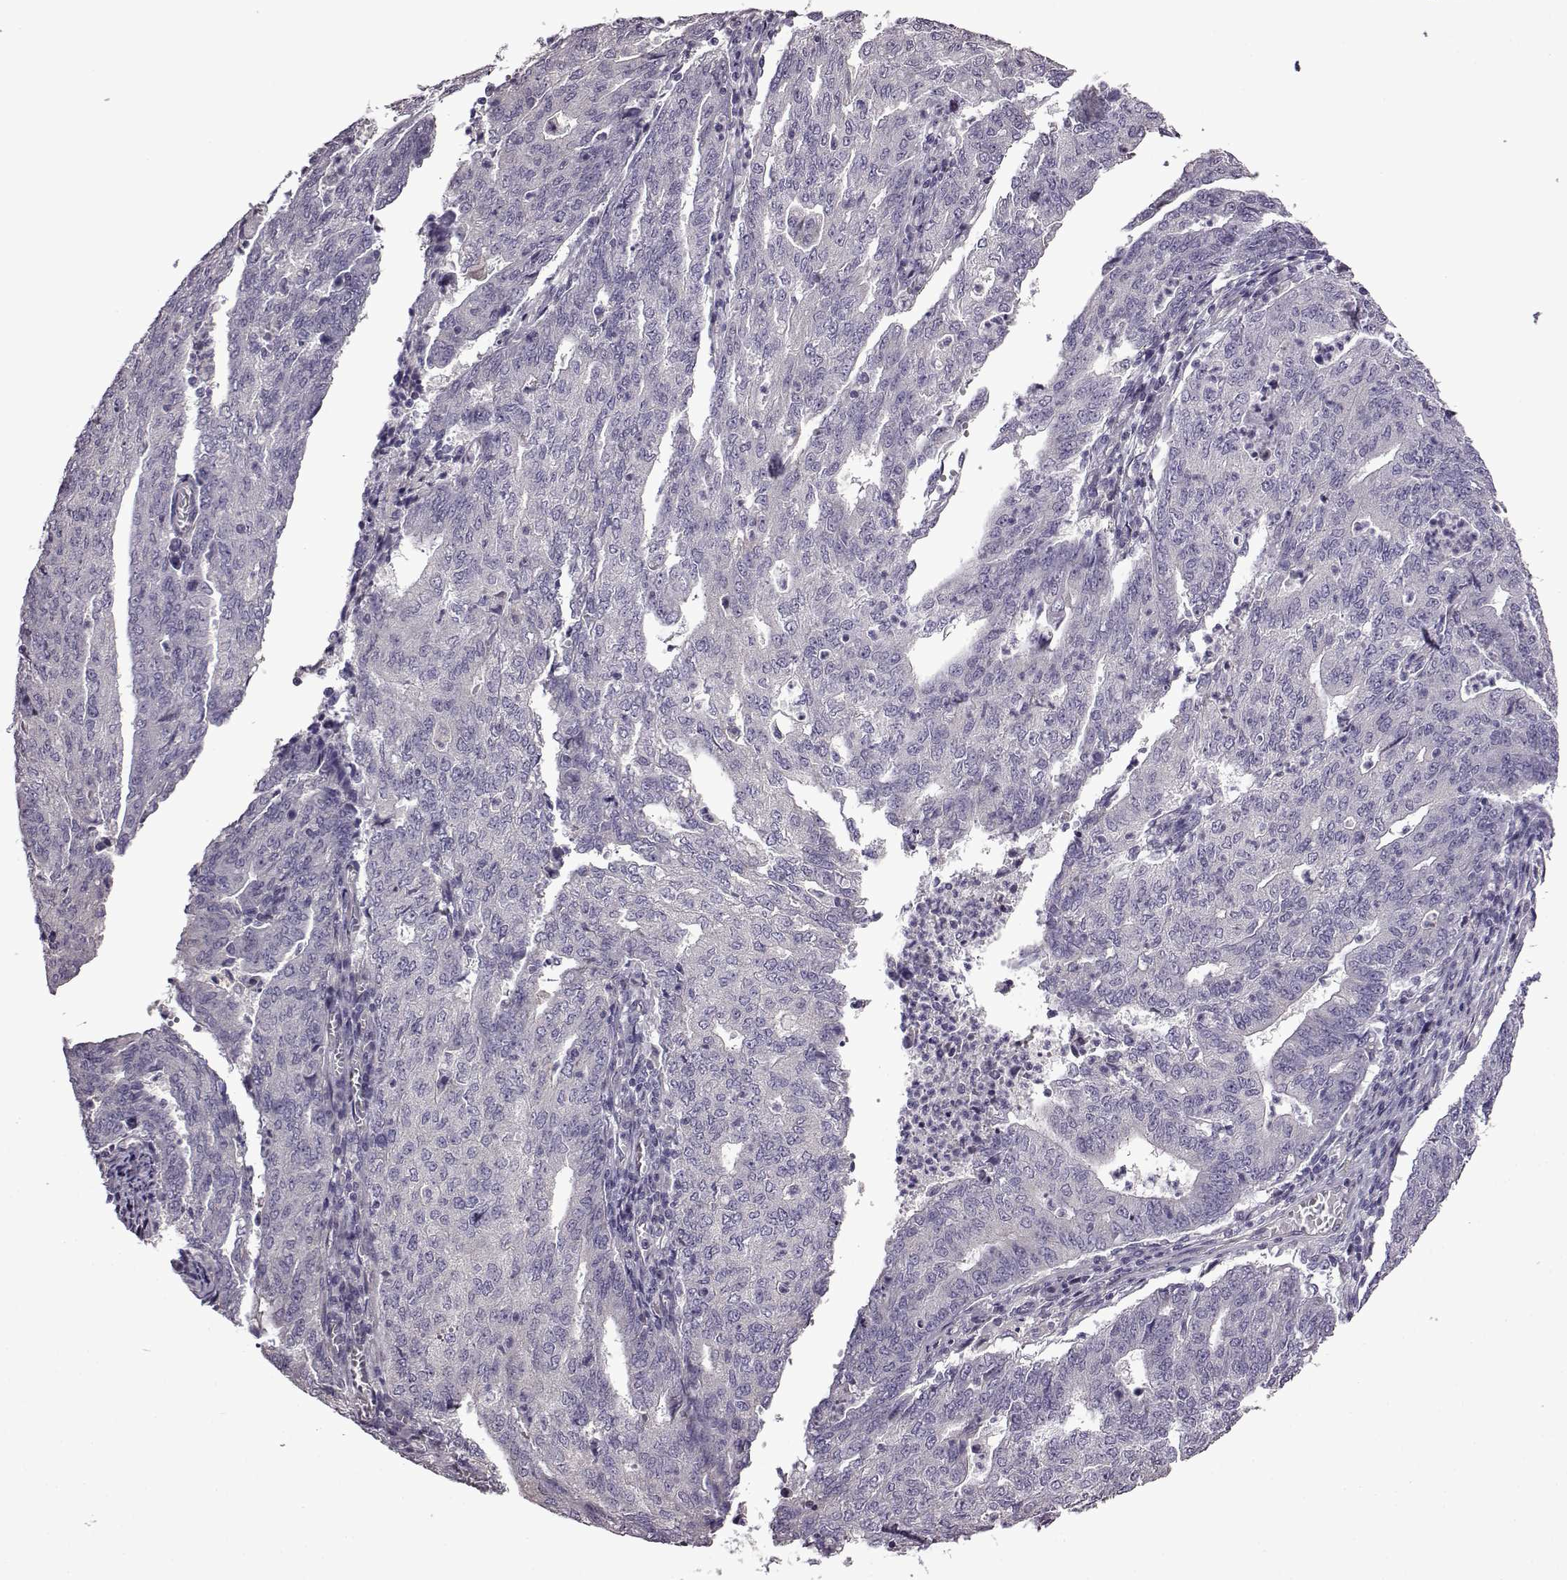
{"staining": {"intensity": "negative", "quantity": "none", "location": "none"}, "tissue": "endometrial cancer", "cell_type": "Tumor cells", "image_type": "cancer", "snomed": [{"axis": "morphology", "description": "Adenocarcinoma, NOS"}, {"axis": "topography", "description": "Endometrium"}], "caption": "Tumor cells are negative for protein expression in human endometrial cancer.", "gene": "EDDM3B", "patient": {"sex": "female", "age": 82}}